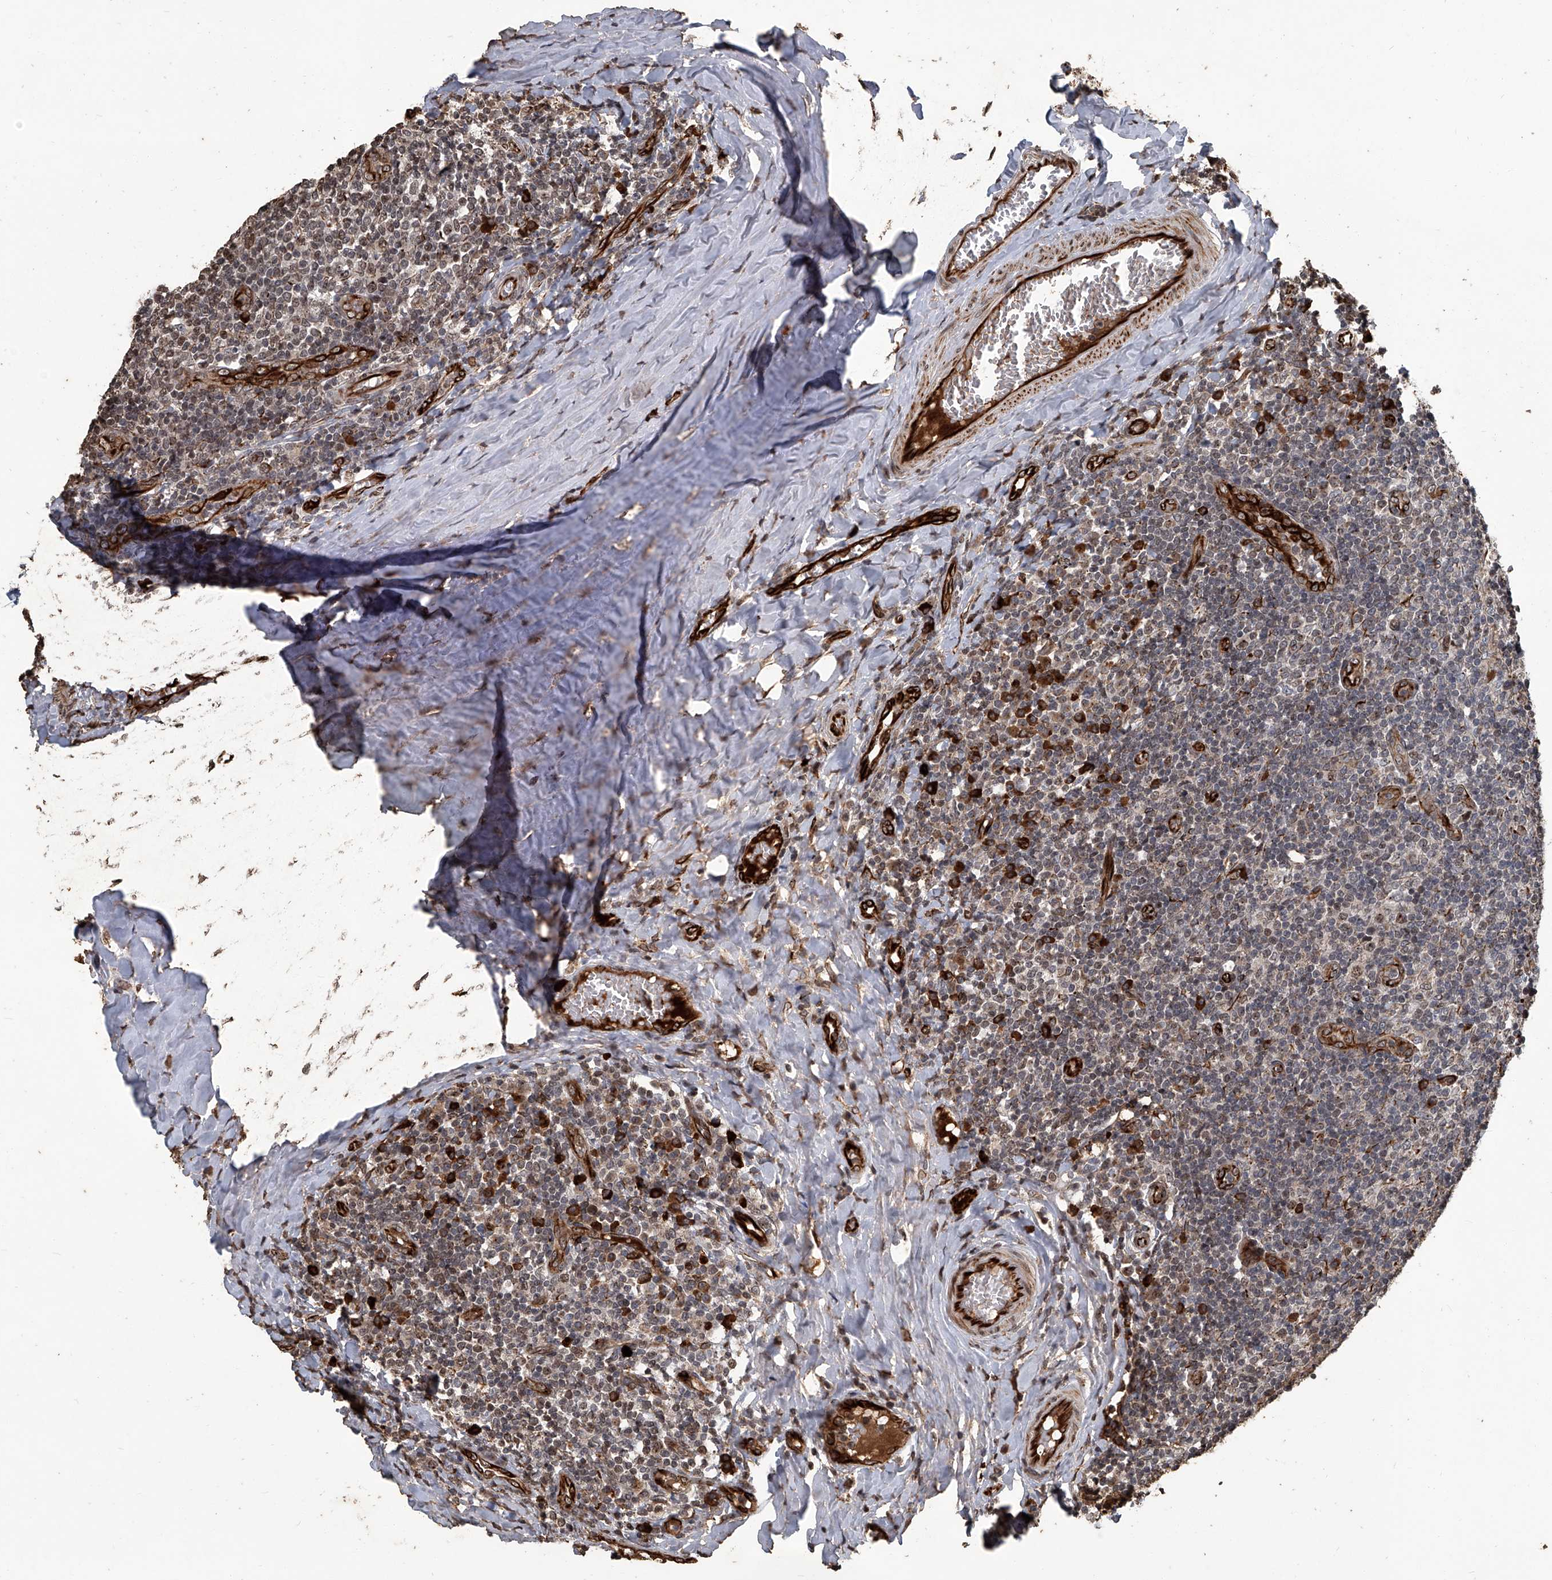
{"staining": {"intensity": "moderate", "quantity": ">75%", "location": "nuclear"}, "tissue": "tonsil", "cell_type": "Germinal center cells", "image_type": "normal", "snomed": [{"axis": "morphology", "description": "Normal tissue, NOS"}, {"axis": "topography", "description": "Tonsil"}], "caption": "This is a micrograph of immunohistochemistry (IHC) staining of normal tonsil, which shows moderate positivity in the nuclear of germinal center cells.", "gene": "GPR132", "patient": {"sex": "female", "age": 19}}